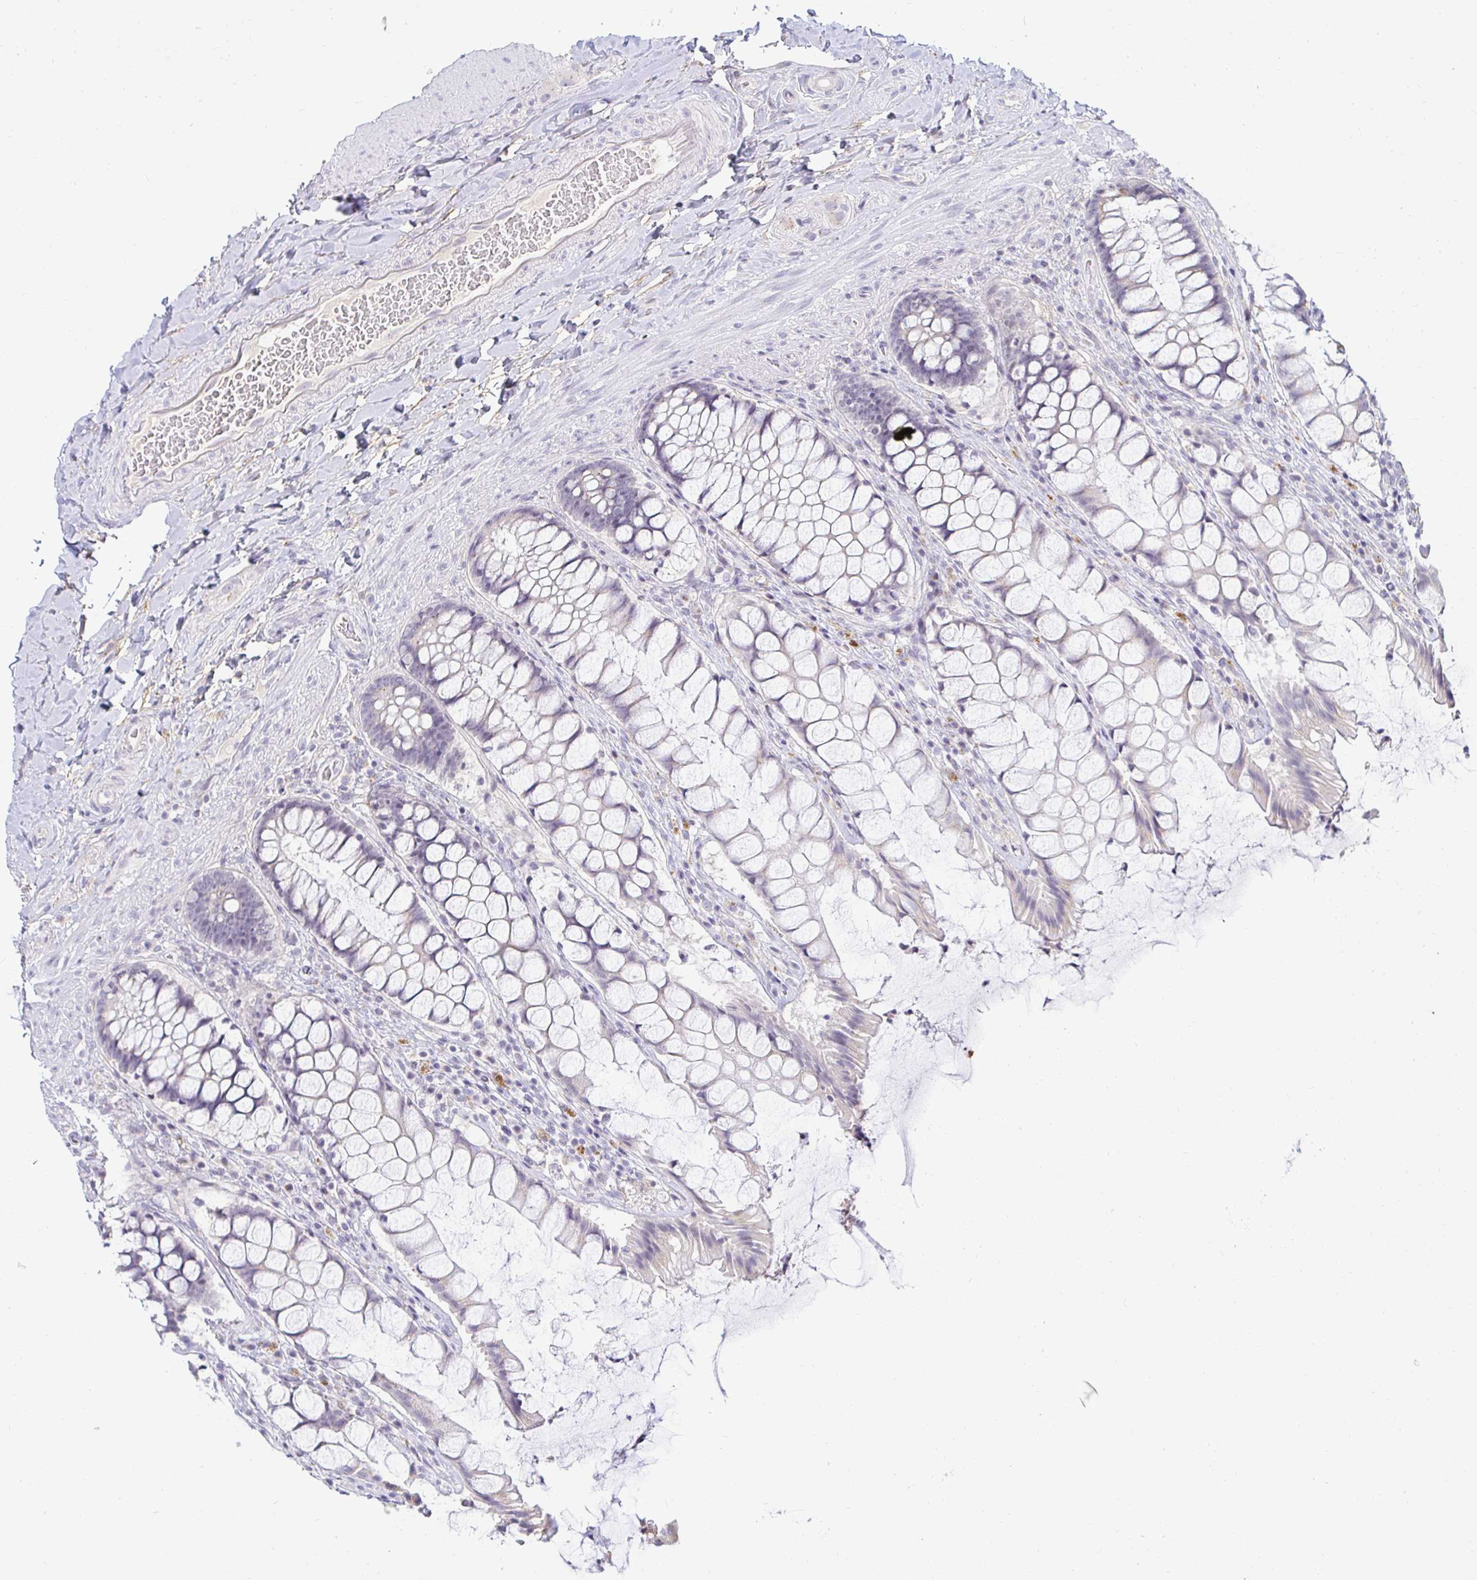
{"staining": {"intensity": "negative", "quantity": "none", "location": "none"}, "tissue": "rectum", "cell_type": "Glandular cells", "image_type": "normal", "snomed": [{"axis": "morphology", "description": "Normal tissue, NOS"}, {"axis": "topography", "description": "Rectum"}], "caption": "This is a micrograph of immunohistochemistry (IHC) staining of normal rectum, which shows no positivity in glandular cells.", "gene": "OR51D1", "patient": {"sex": "female", "age": 58}}